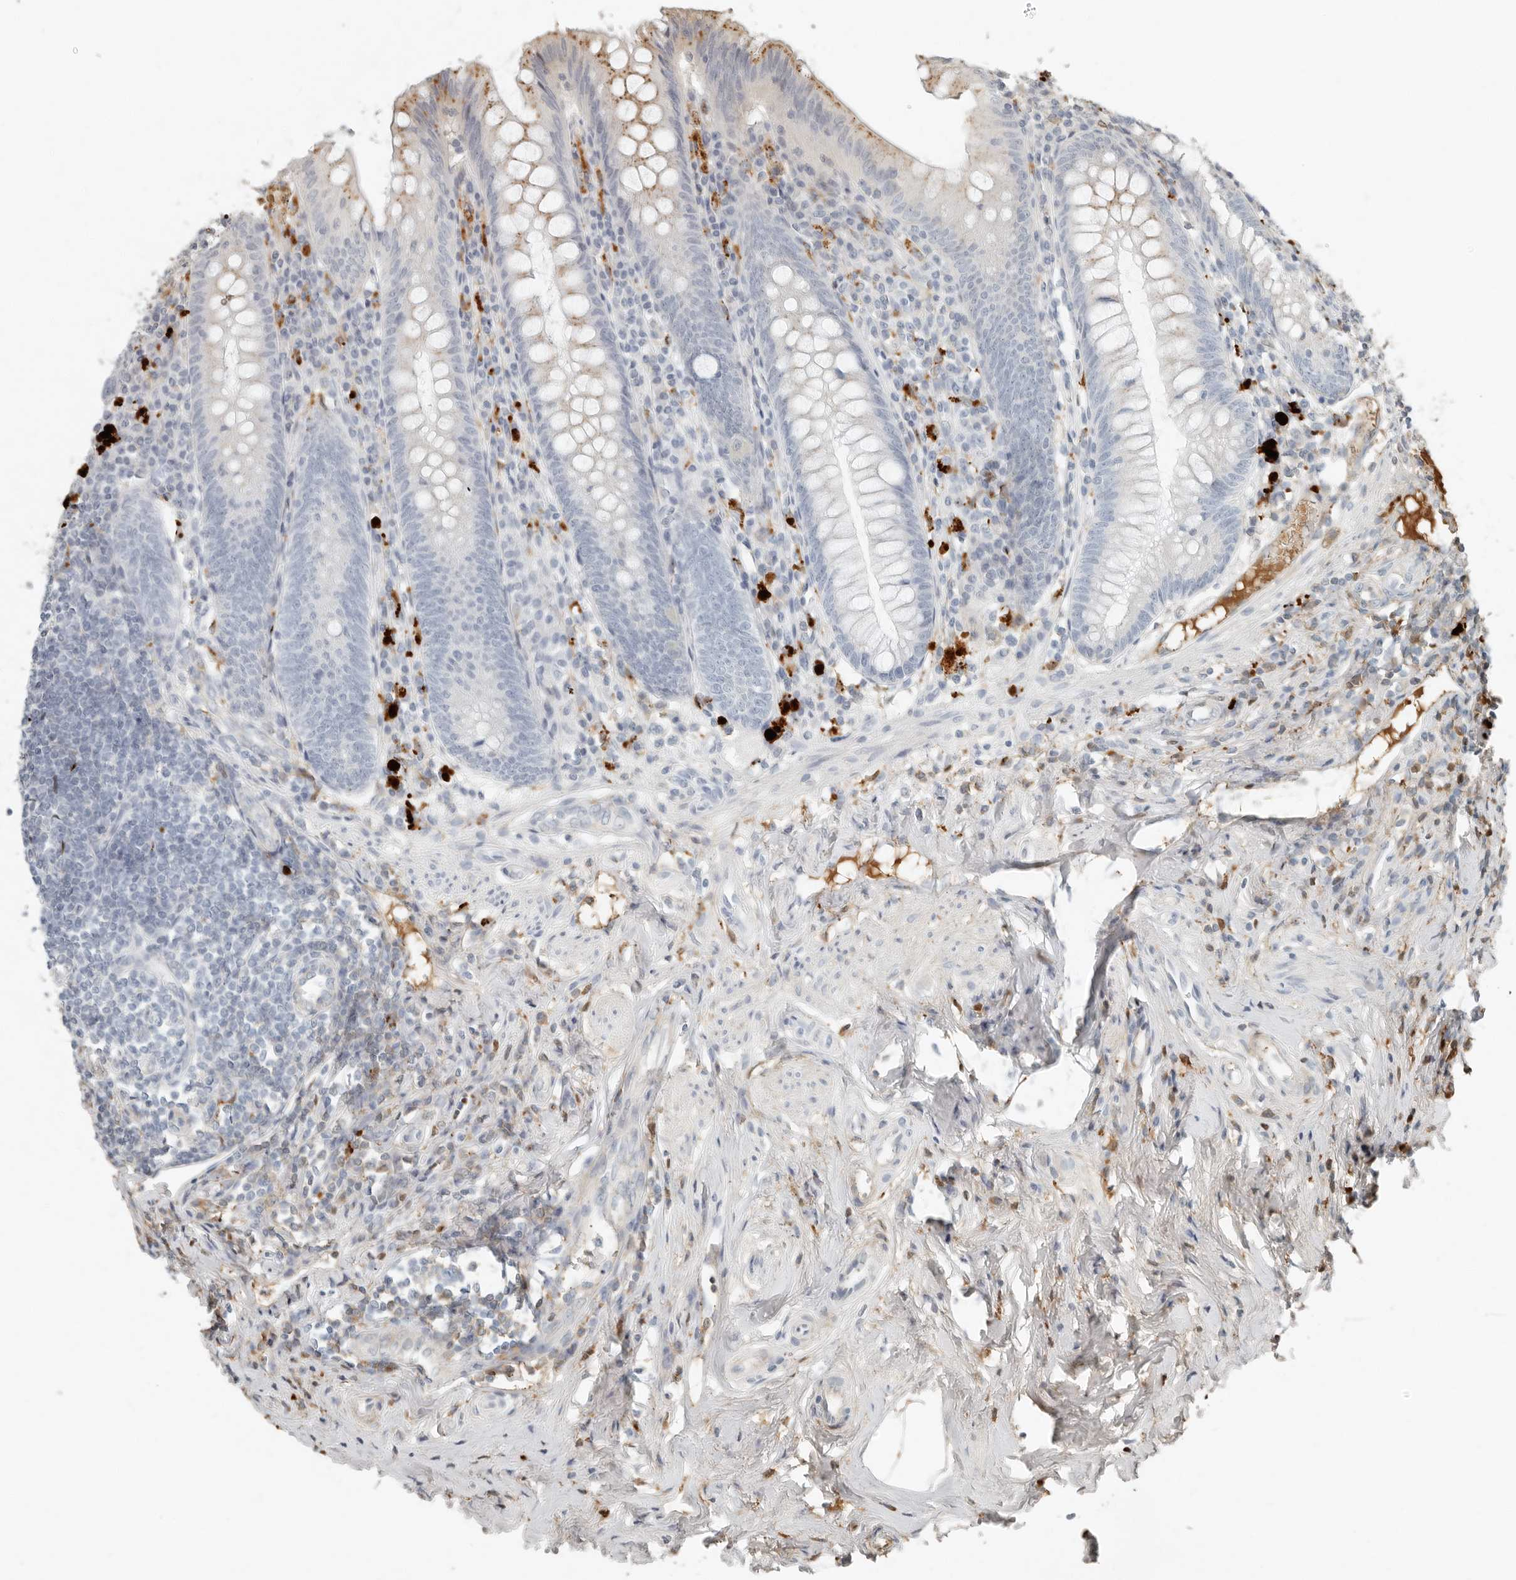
{"staining": {"intensity": "weak", "quantity": "<25%", "location": "cytoplasmic/membranous"}, "tissue": "appendix", "cell_type": "Glandular cells", "image_type": "normal", "snomed": [{"axis": "morphology", "description": "Normal tissue, NOS"}, {"axis": "topography", "description": "Appendix"}], "caption": "Immunohistochemistry micrograph of unremarkable human appendix stained for a protein (brown), which reveals no positivity in glandular cells.", "gene": "KLHL38", "patient": {"sex": "female", "age": 54}}